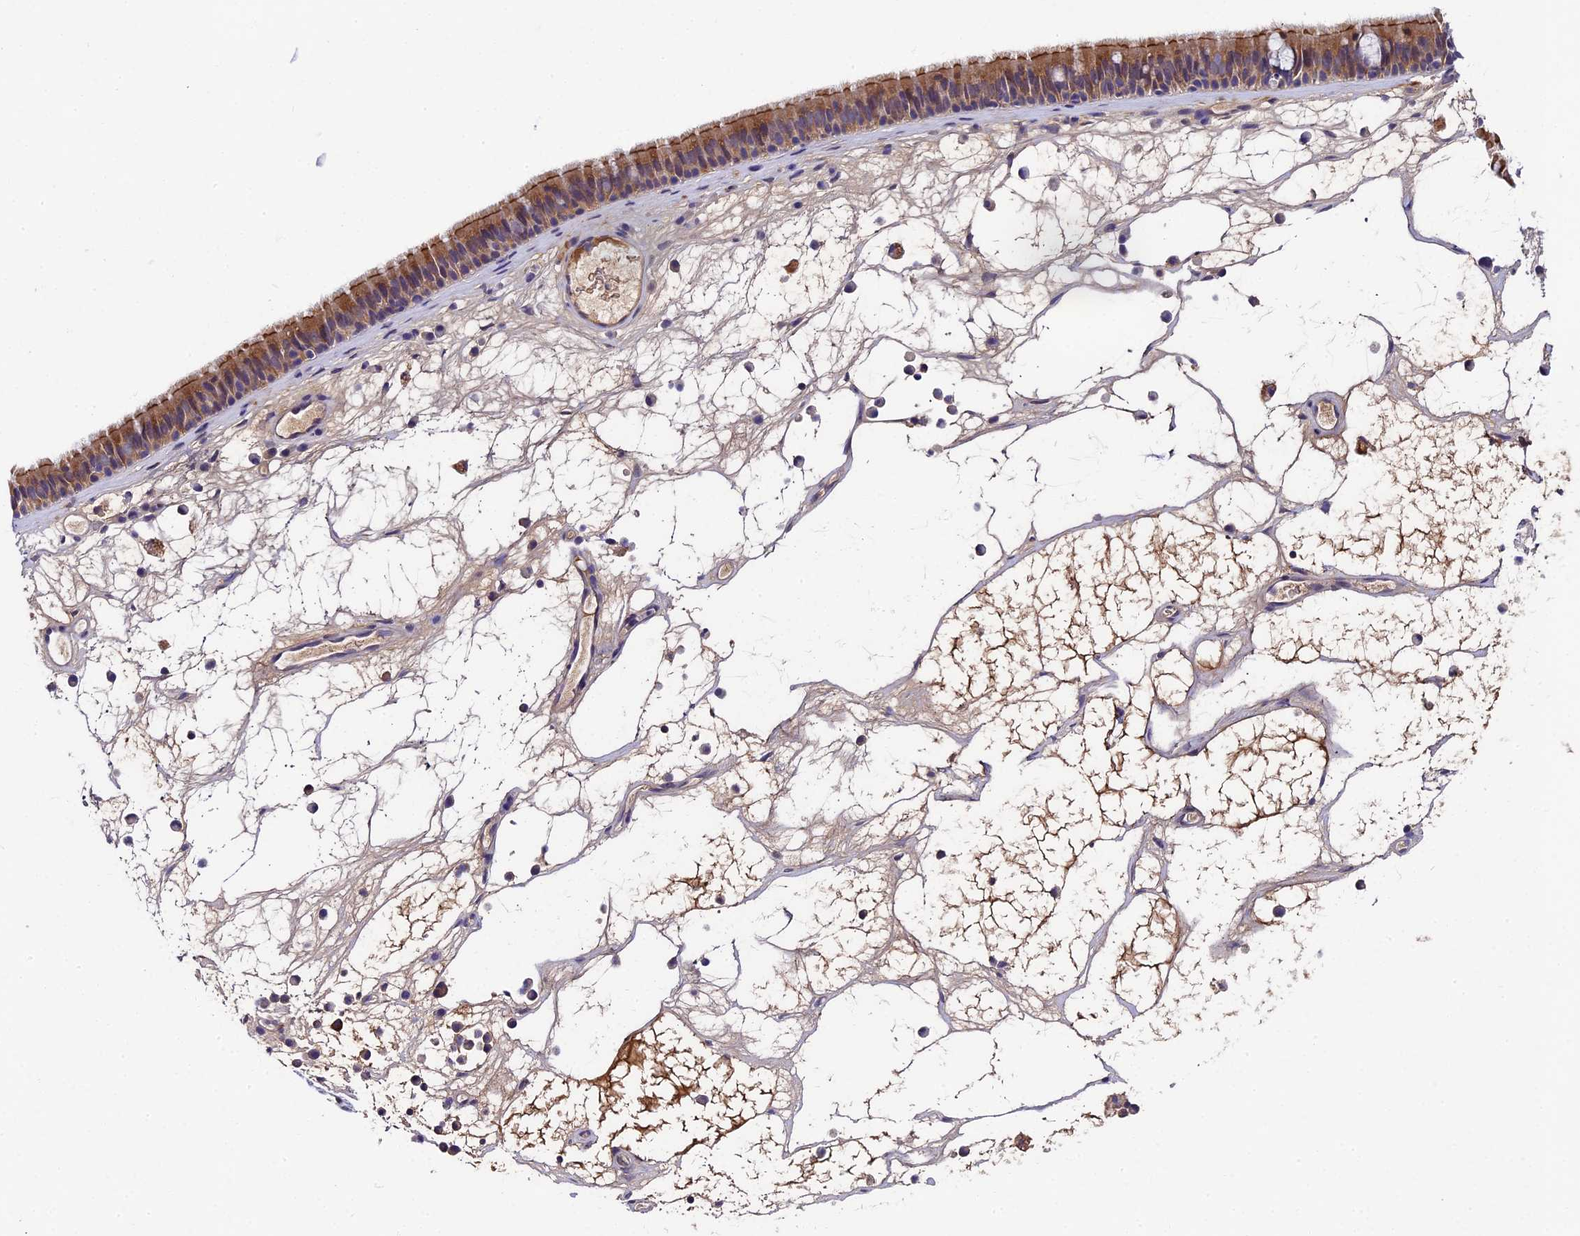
{"staining": {"intensity": "moderate", "quantity": ">75%", "location": "cytoplasmic/membranous"}, "tissue": "nasopharynx", "cell_type": "Respiratory epithelial cells", "image_type": "normal", "snomed": [{"axis": "morphology", "description": "Normal tissue, NOS"}, {"axis": "morphology", "description": "Inflammation, NOS"}, {"axis": "morphology", "description": "Malignant melanoma, Metastatic site"}, {"axis": "topography", "description": "Nasopharynx"}], "caption": "A brown stain highlights moderate cytoplasmic/membranous staining of a protein in respiratory epithelial cells of benign nasopharynx.", "gene": "ENKD1", "patient": {"sex": "male", "age": 70}}